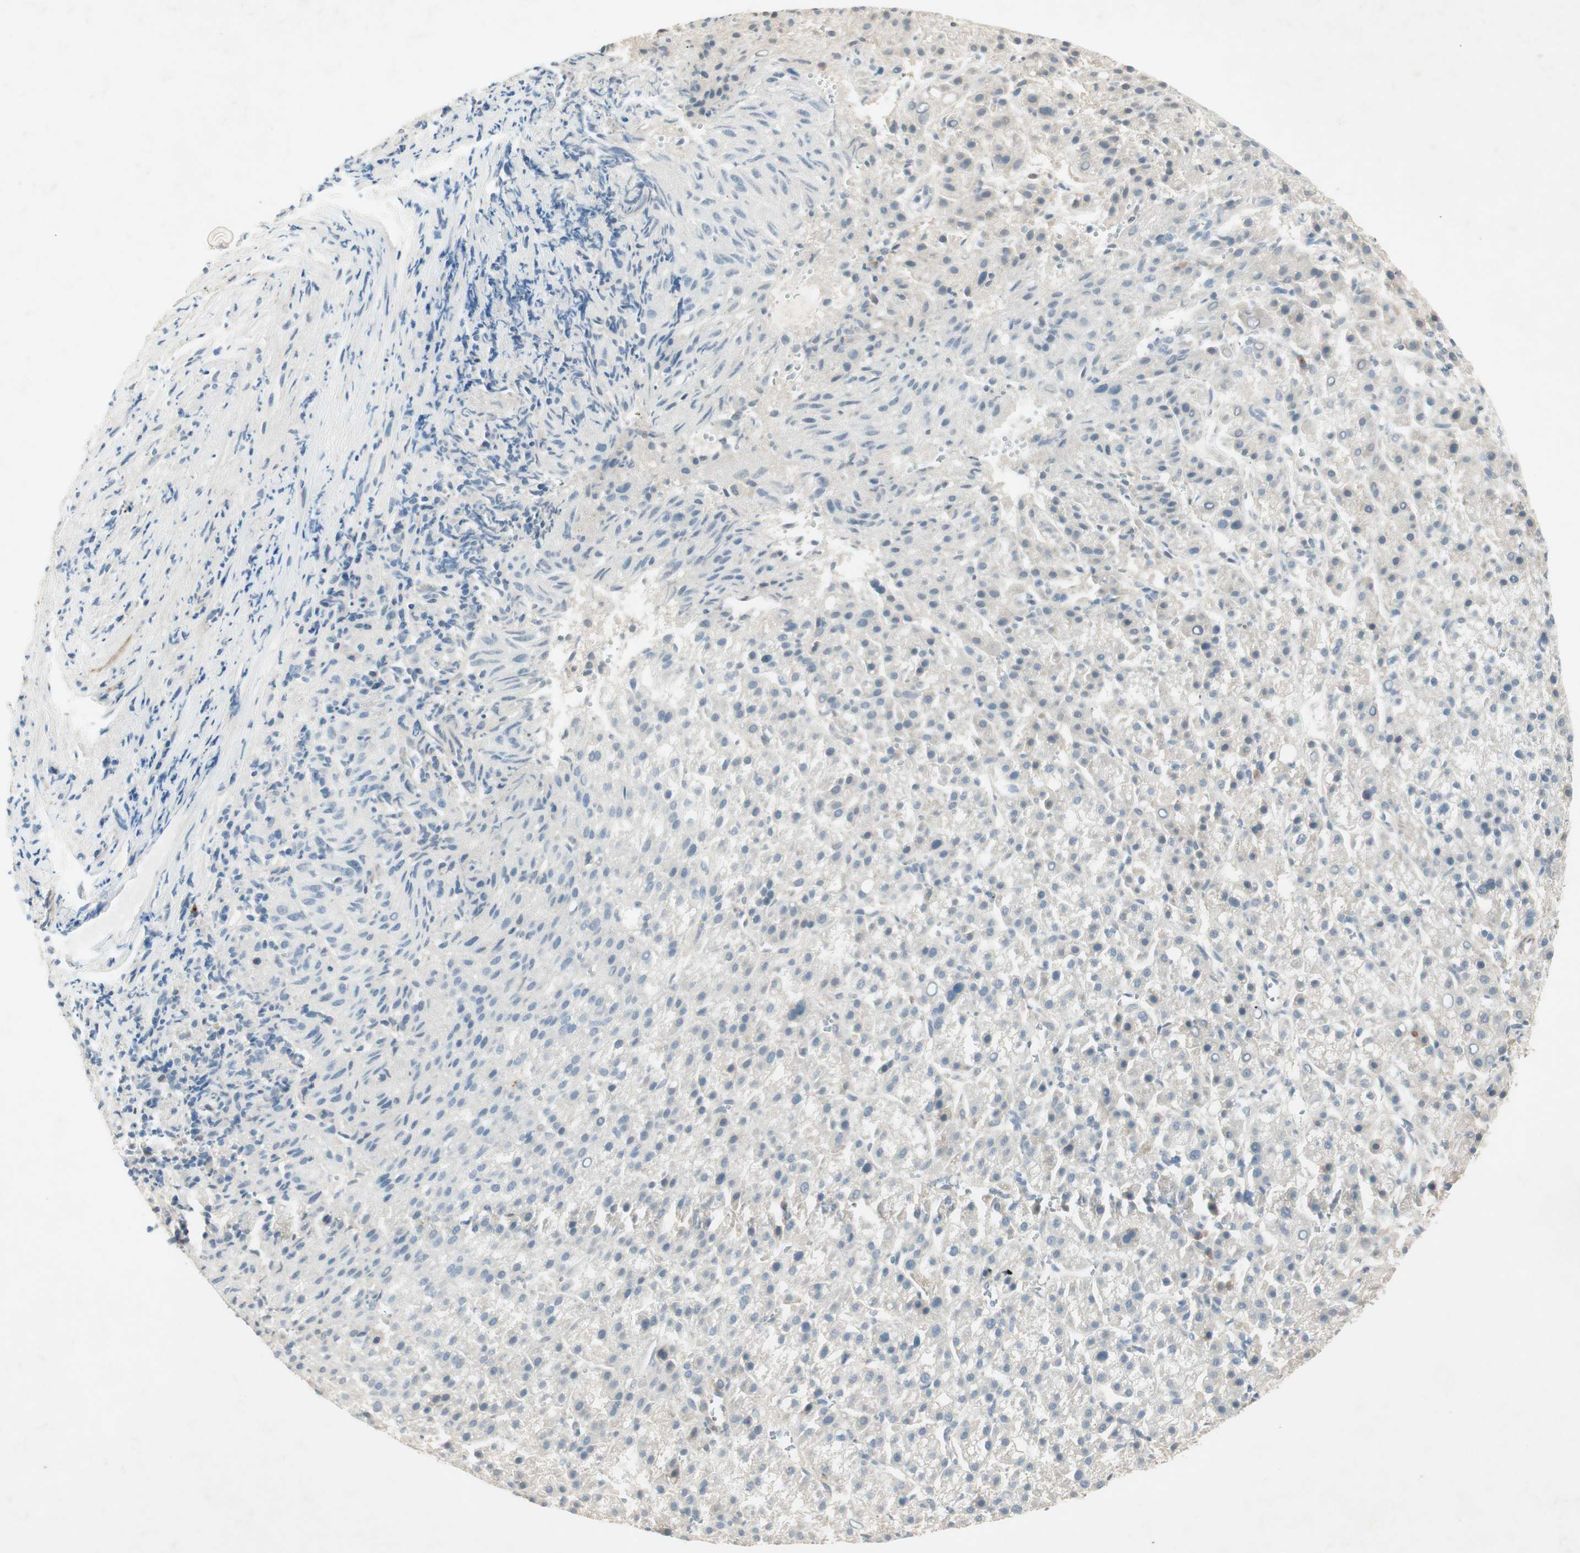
{"staining": {"intensity": "negative", "quantity": "none", "location": "none"}, "tissue": "liver cancer", "cell_type": "Tumor cells", "image_type": "cancer", "snomed": [{"axis": "morphology", "description": "Carcinoma, Hepatocellular, NOS"}, {"axis": "topography", "description": "Liver"}], "caption": "Photomicrograph shows no significant protein staining in tumor cells of hepatocellular carcinoma (liver).", "gene": "RNGTT", "patient": {"sex": "female", "age": 58}}